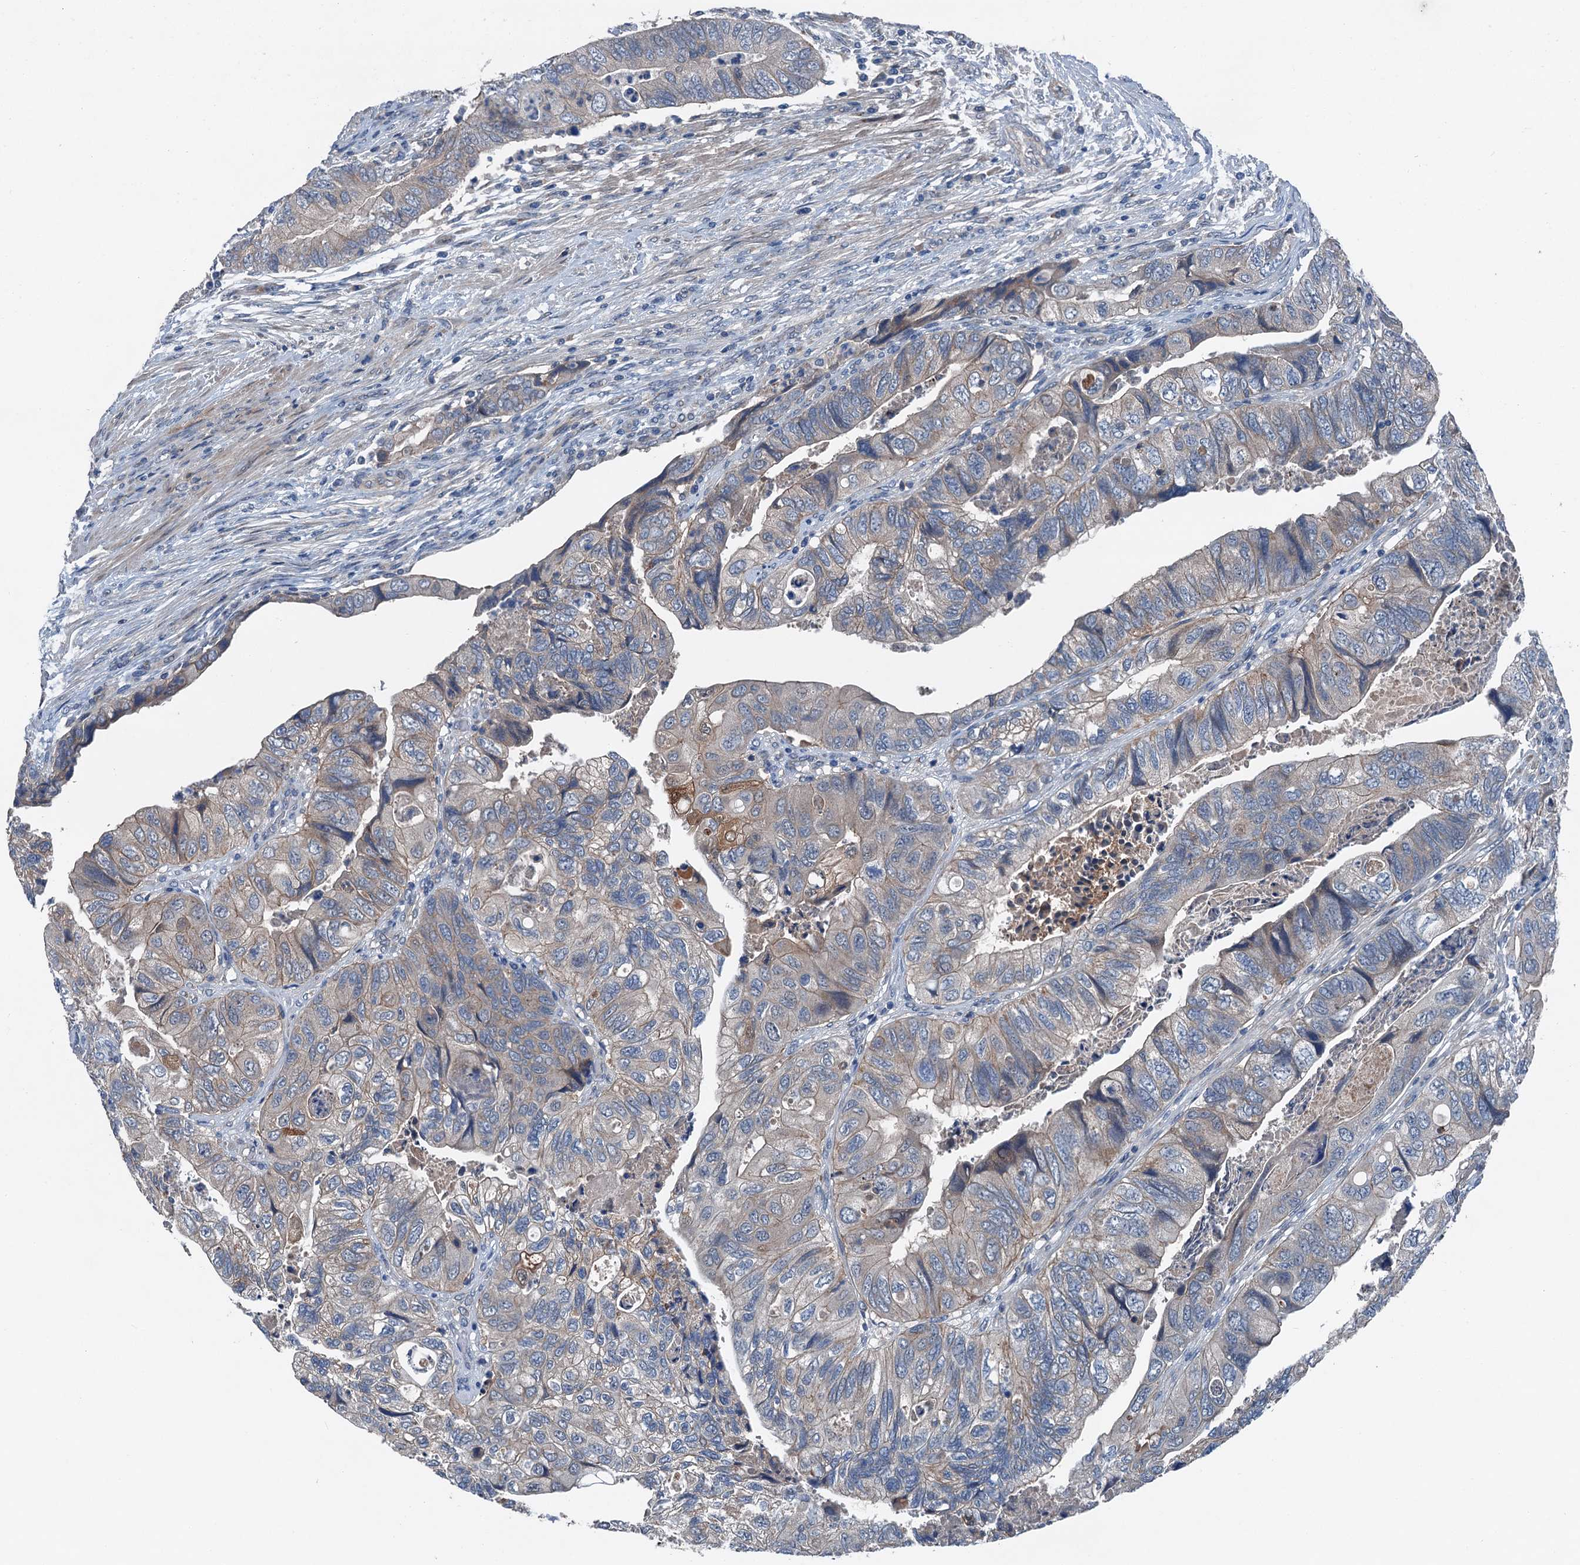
{"staining": {"intensity": "weak", "quantity": "<25%", "location": "cytoplasmic/membranous"}, "tissue": "colorectal cancer", "cell_type": "Tumor cells", "image_type": "cancer", "snomed": [{"axis": "morphology", "description": "Adenocarcinoma, NOS"}, {"axis": "topography", "description": "Rectum"}], "caption": "IHC micrograph of neoplastic tissue: colorectal cancer stained with DAB (3,3'-diaminobenzidine) demonstrates no significant protein staining in tumor cells.", "gene": "SLC2A10", "patient": {"sex": "male", "age": 63}}